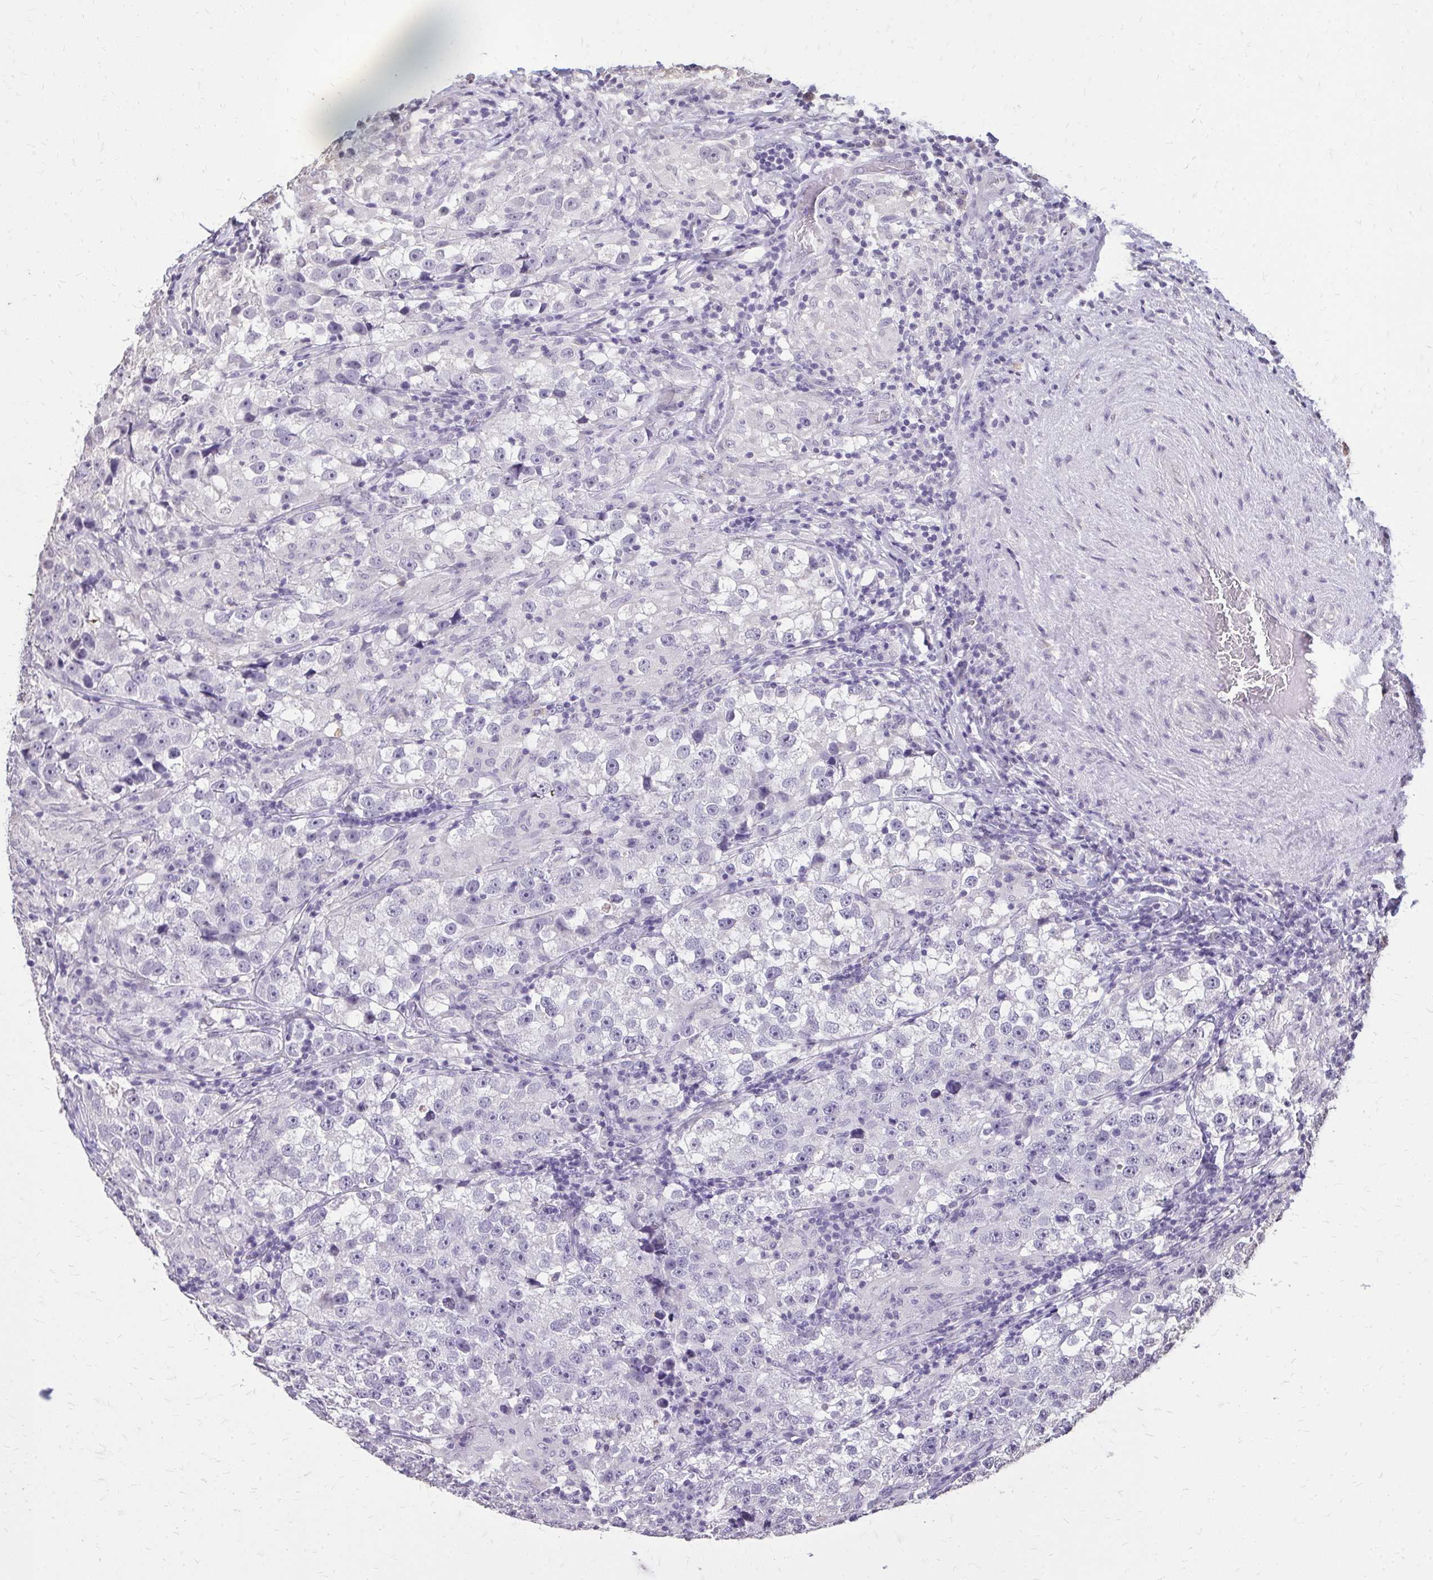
{"staining": {"intensity": "negative", "quantity": "none", "location": "none"}, "tissue": "testis cancer", "cell_type": "Tumor cells", "image_type": "cancer", "snomed": [{"axis": "morphology", "description": "Seminoma, NOS"}, {"axis": "topography", "description": "Testis"}], "caption": "High magnification brightfield microscopy of seminoma (testis) stained with DAB (brown) and counterstained with hematoxylin (blue): tumor cells show no significant positivity. Brightfield microscopy of IHC stained with DAB (3,3'-diaminobenzidine) (brown) and hematoxylin (blue), captured at high magnification.", "gene": "AKAP5", "patient": {"sex": "male", "age": 46}}